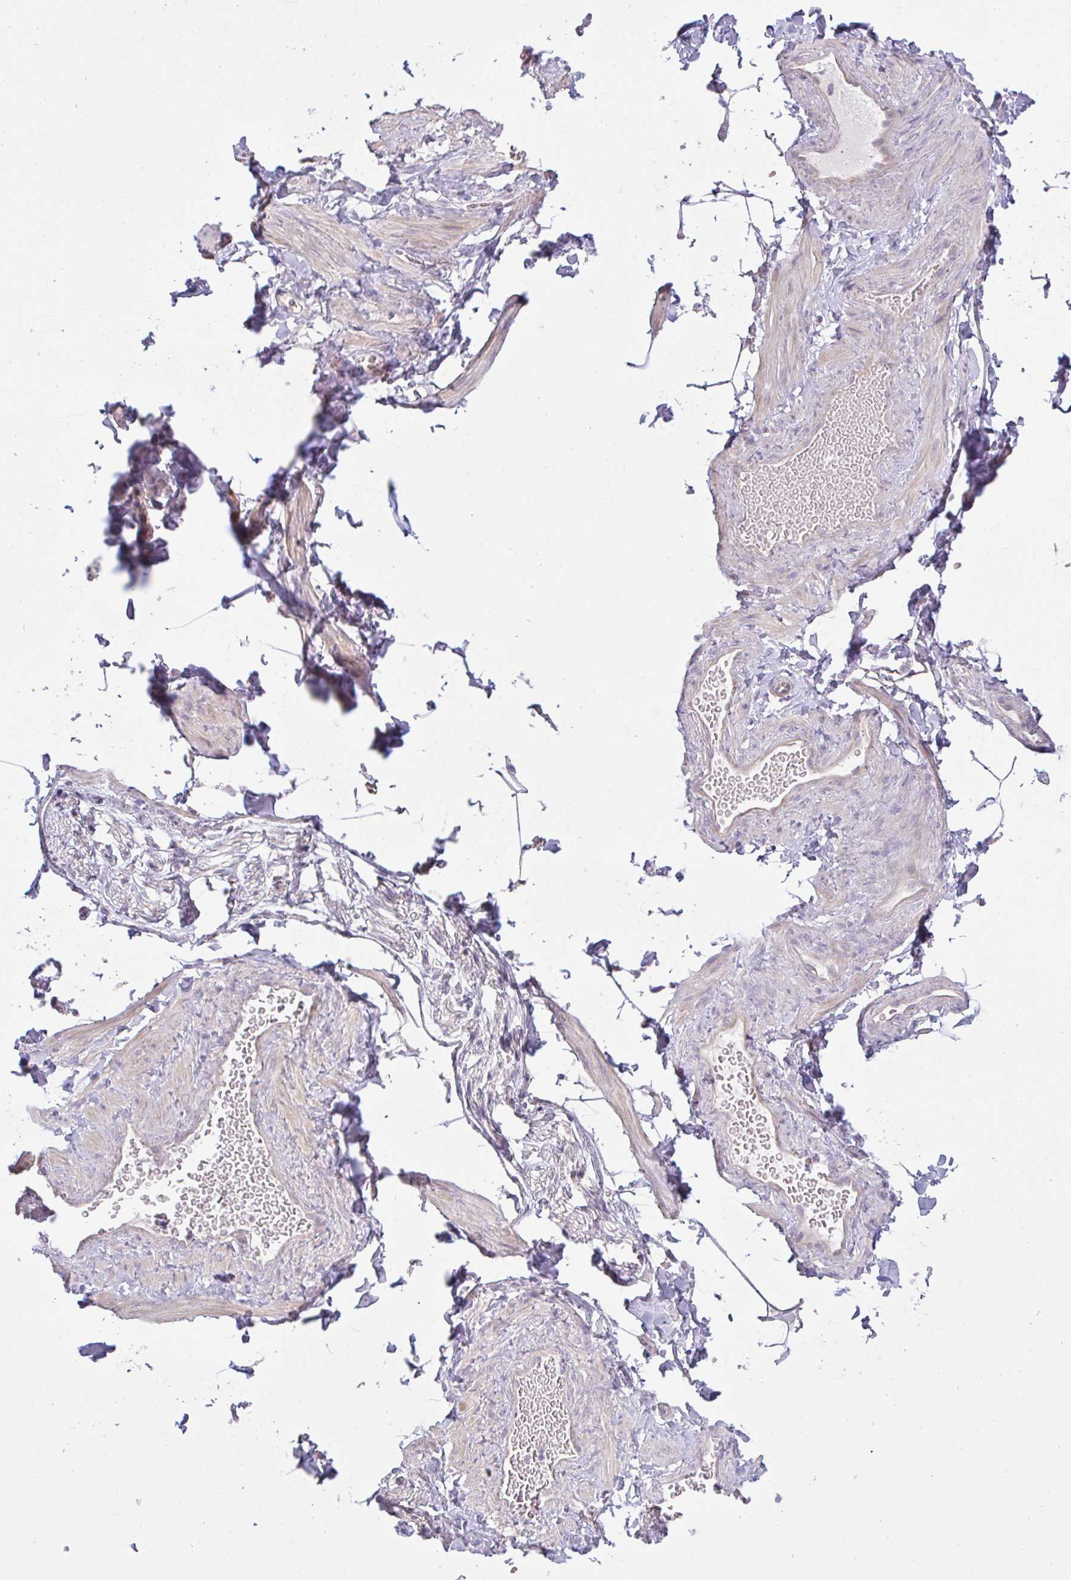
{"staining": {"intensity": "negative", "quantity": "none", "location": "none"}, "tissue": "adipose tissue", "cell_type": "Adipocytes", "image_type": "normal", "snomed": [{"axis": "morphology", "description": "Normal tissue, NOS"}, {"axis": "topography", "description": "Soft tissue"}, {"axis": "topography", "description": "Adipose tissue"}, {"axis": "topography", "description": "Vascular tissue"}, {"axis": "topography", "description": "Peripheral nerve tissue"}], "caption": "Adipocytes are negative for brown protein staining in benign adipose tissue.", "gene": "CSE1L", "patient": {"sex": "male", "age": 29}}